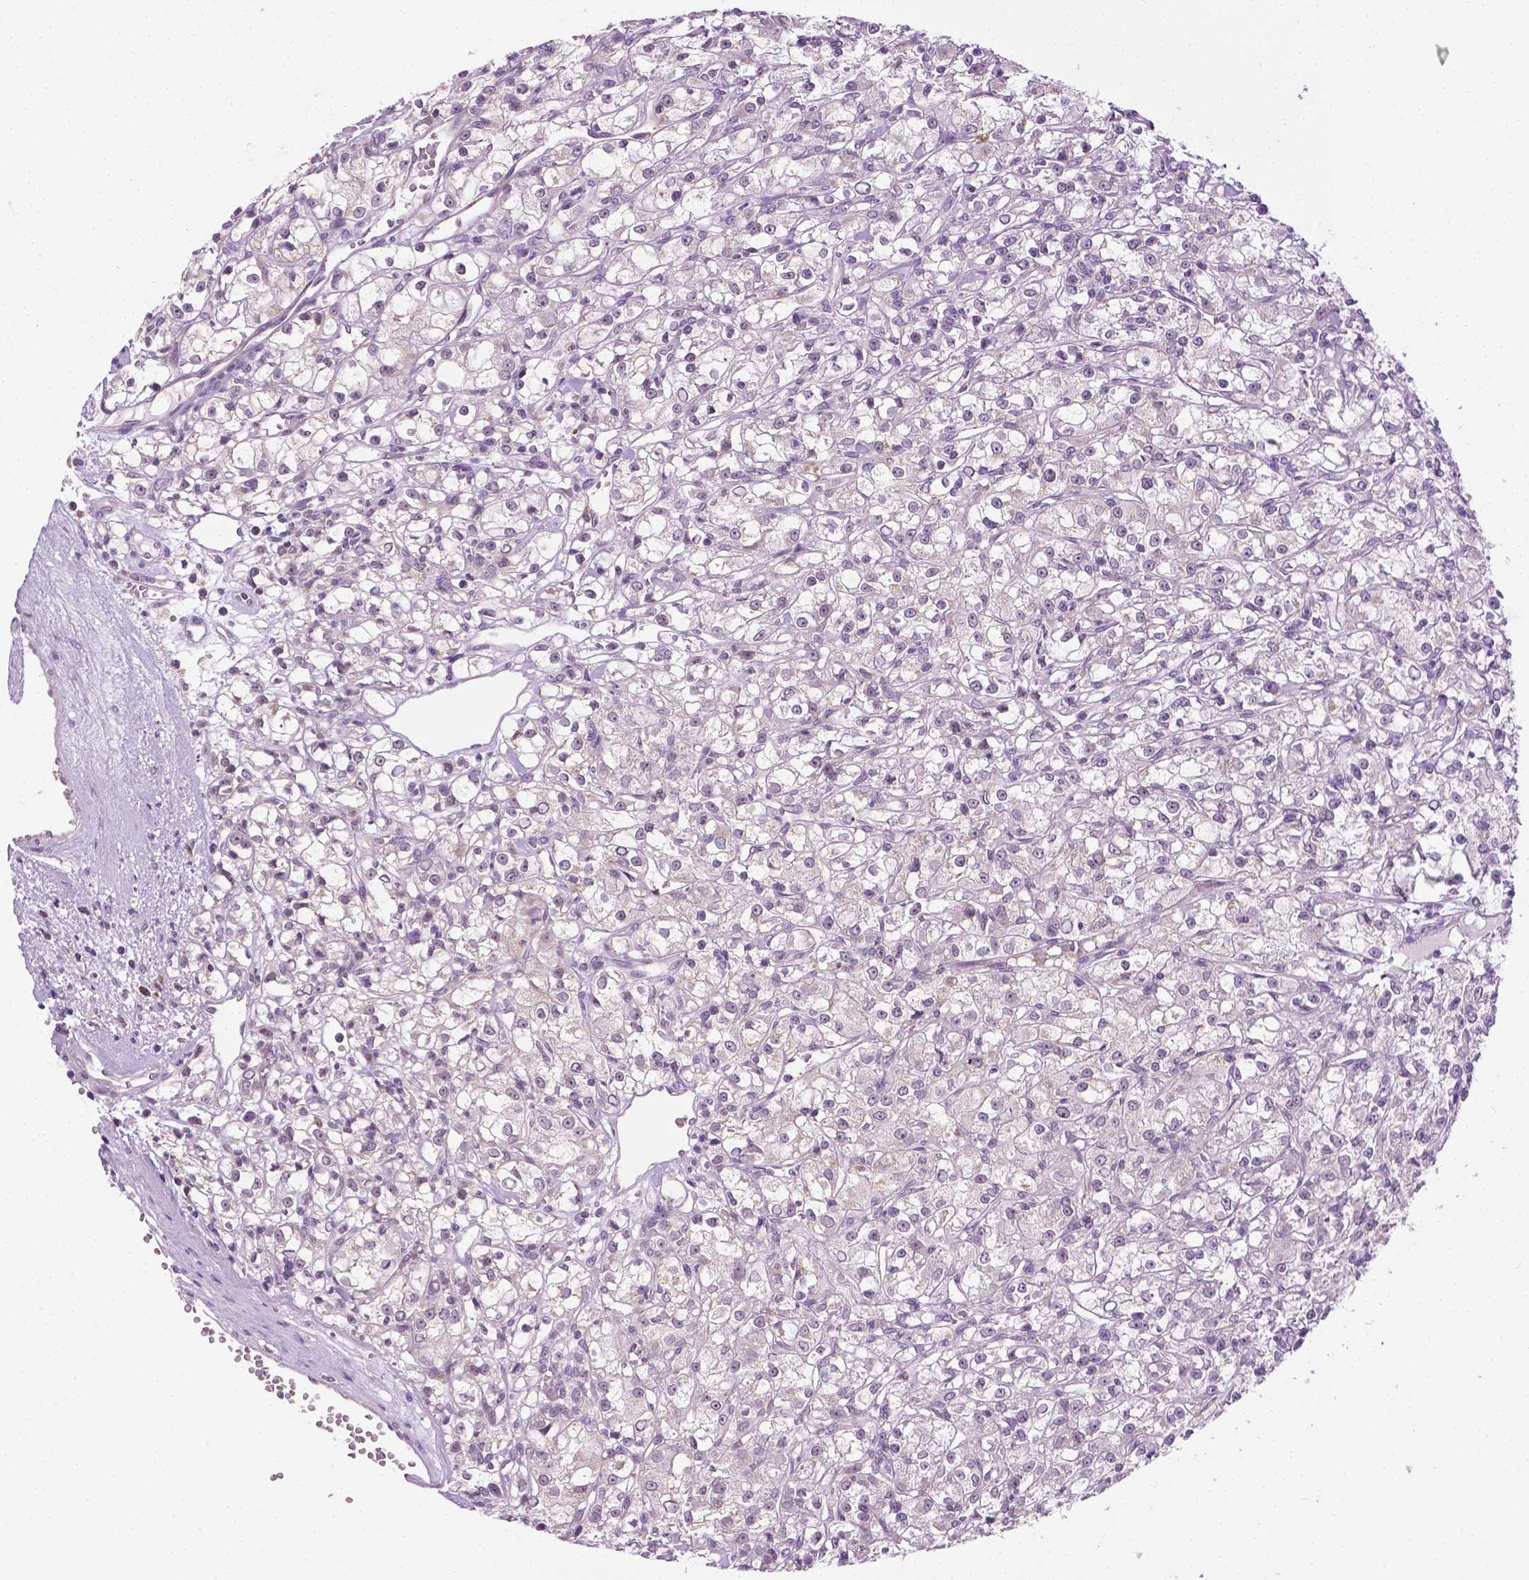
{"staining": {"intensity": "negative", "quantity": "none", "location": "none"}, "tissue": "renal cancer", "cell_type": "Tumor cells", "image_type": "cancer", "snomed": [{"axis": "morphology", "description": "Adenocarcinoma, NOS"}, {"axis": "topography", "description": "Kidney"}], "caption": "Tumor cells are negative for brown protein staining in renal cancer. Brightfield microscopy of immunohistochemistry (IHC) stained with DAB (3,3'-diaminobenzidine) (brown) and hematoxylin (blue), captured at high magnification.", "gene": "DENND4A", "patient": {"sex": "female", "age": 59}}